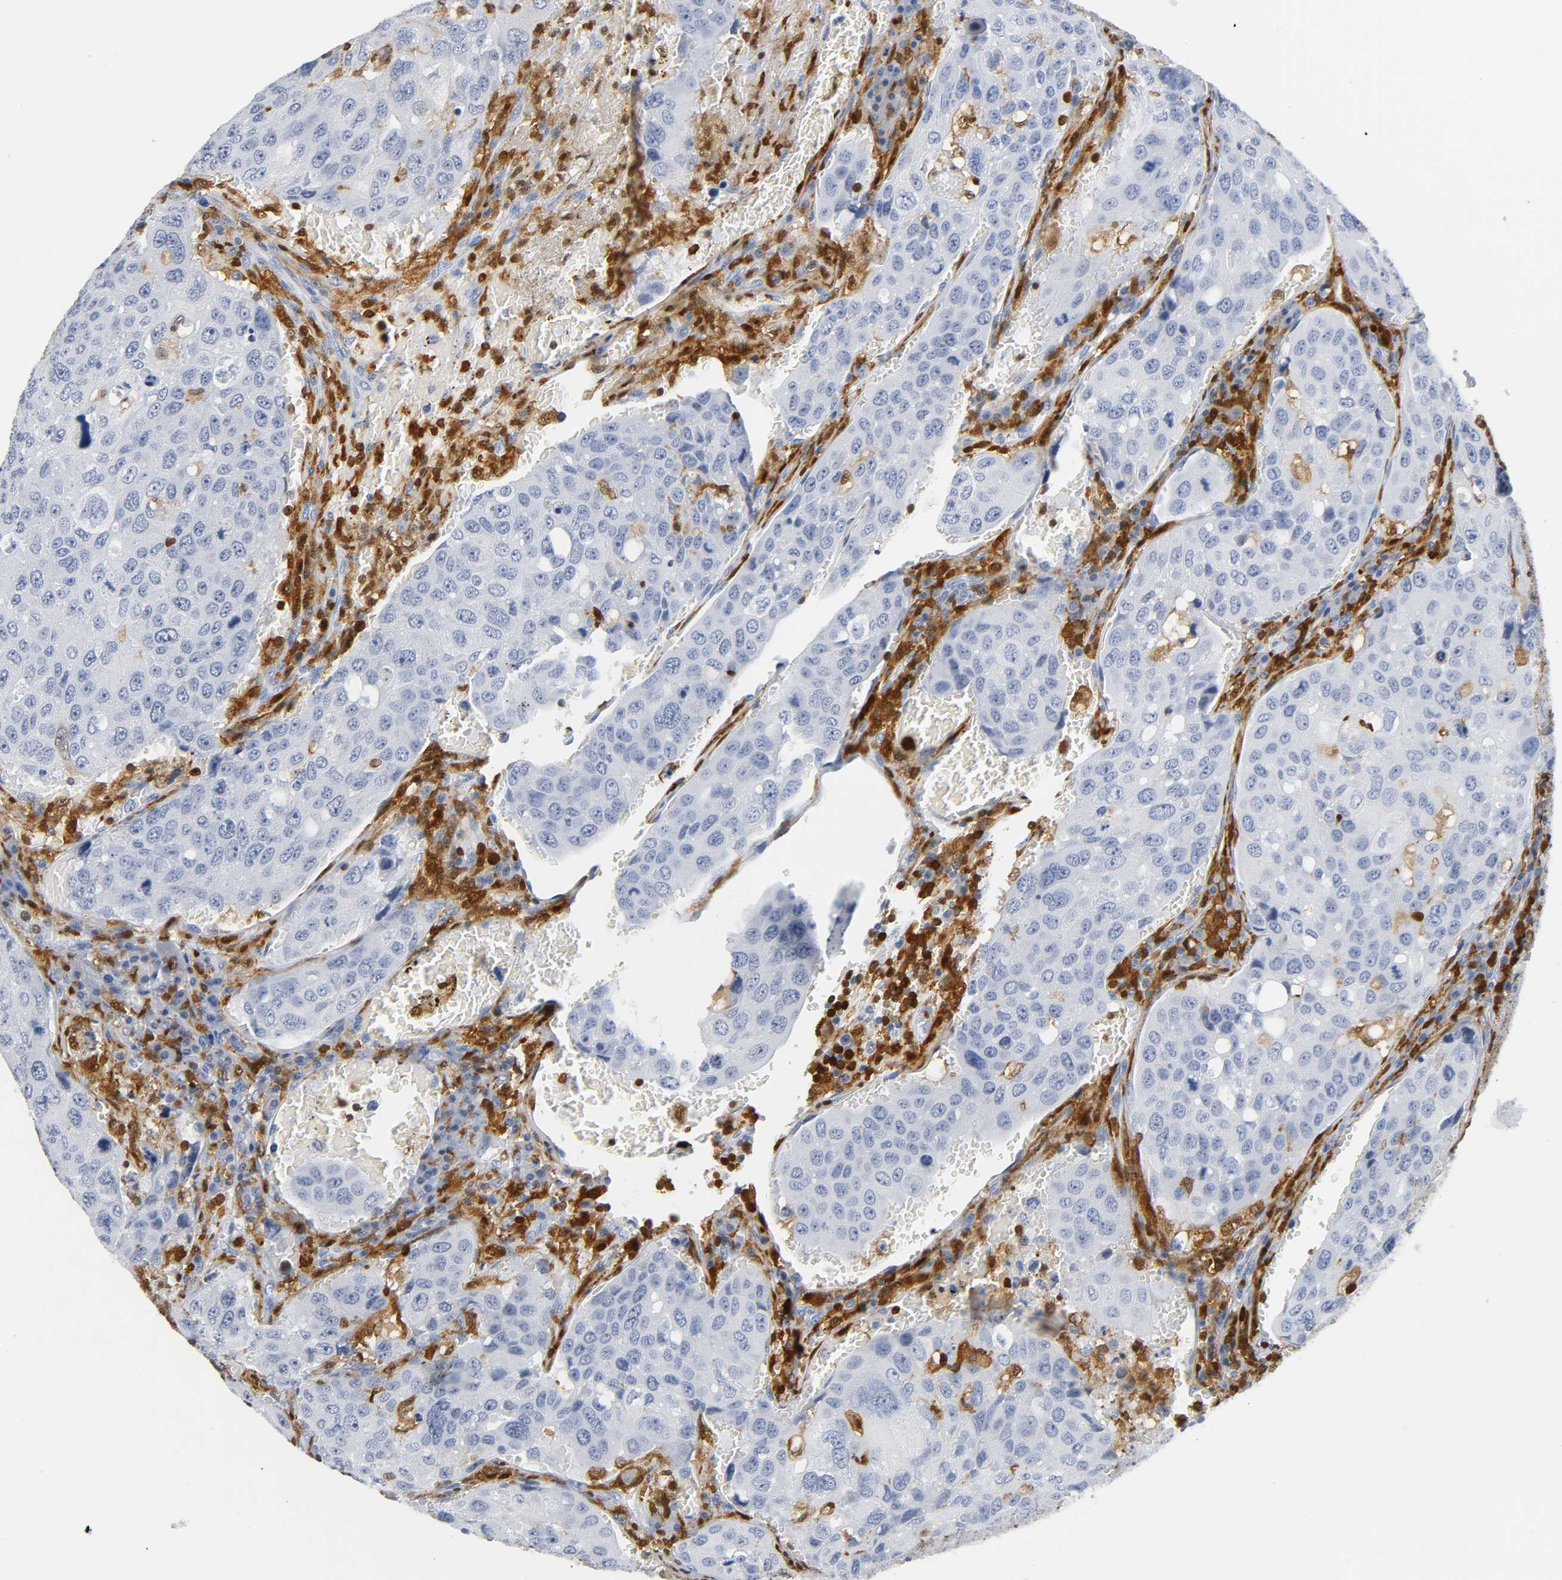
{"staining": {"intensity": "negative", "quantity": "none", "location": "none"}, "tissue": "urothelial cancer", "cell_type": "Tumor cells", "image_type": "cancer", "snomed": [{"axis": "morphology", "description": "Urothelial carcinoma, High grade"}, {"axis": "topography", "description": "Lymph node"}, {"axis": "topography", "description": "Urinary bladder"}], "caption": "A histopathology image of human urothelial cancer is negative for staining in tumor cells.", "gene": "DOK2", "patient": {"sex": "male", "age": 51}}